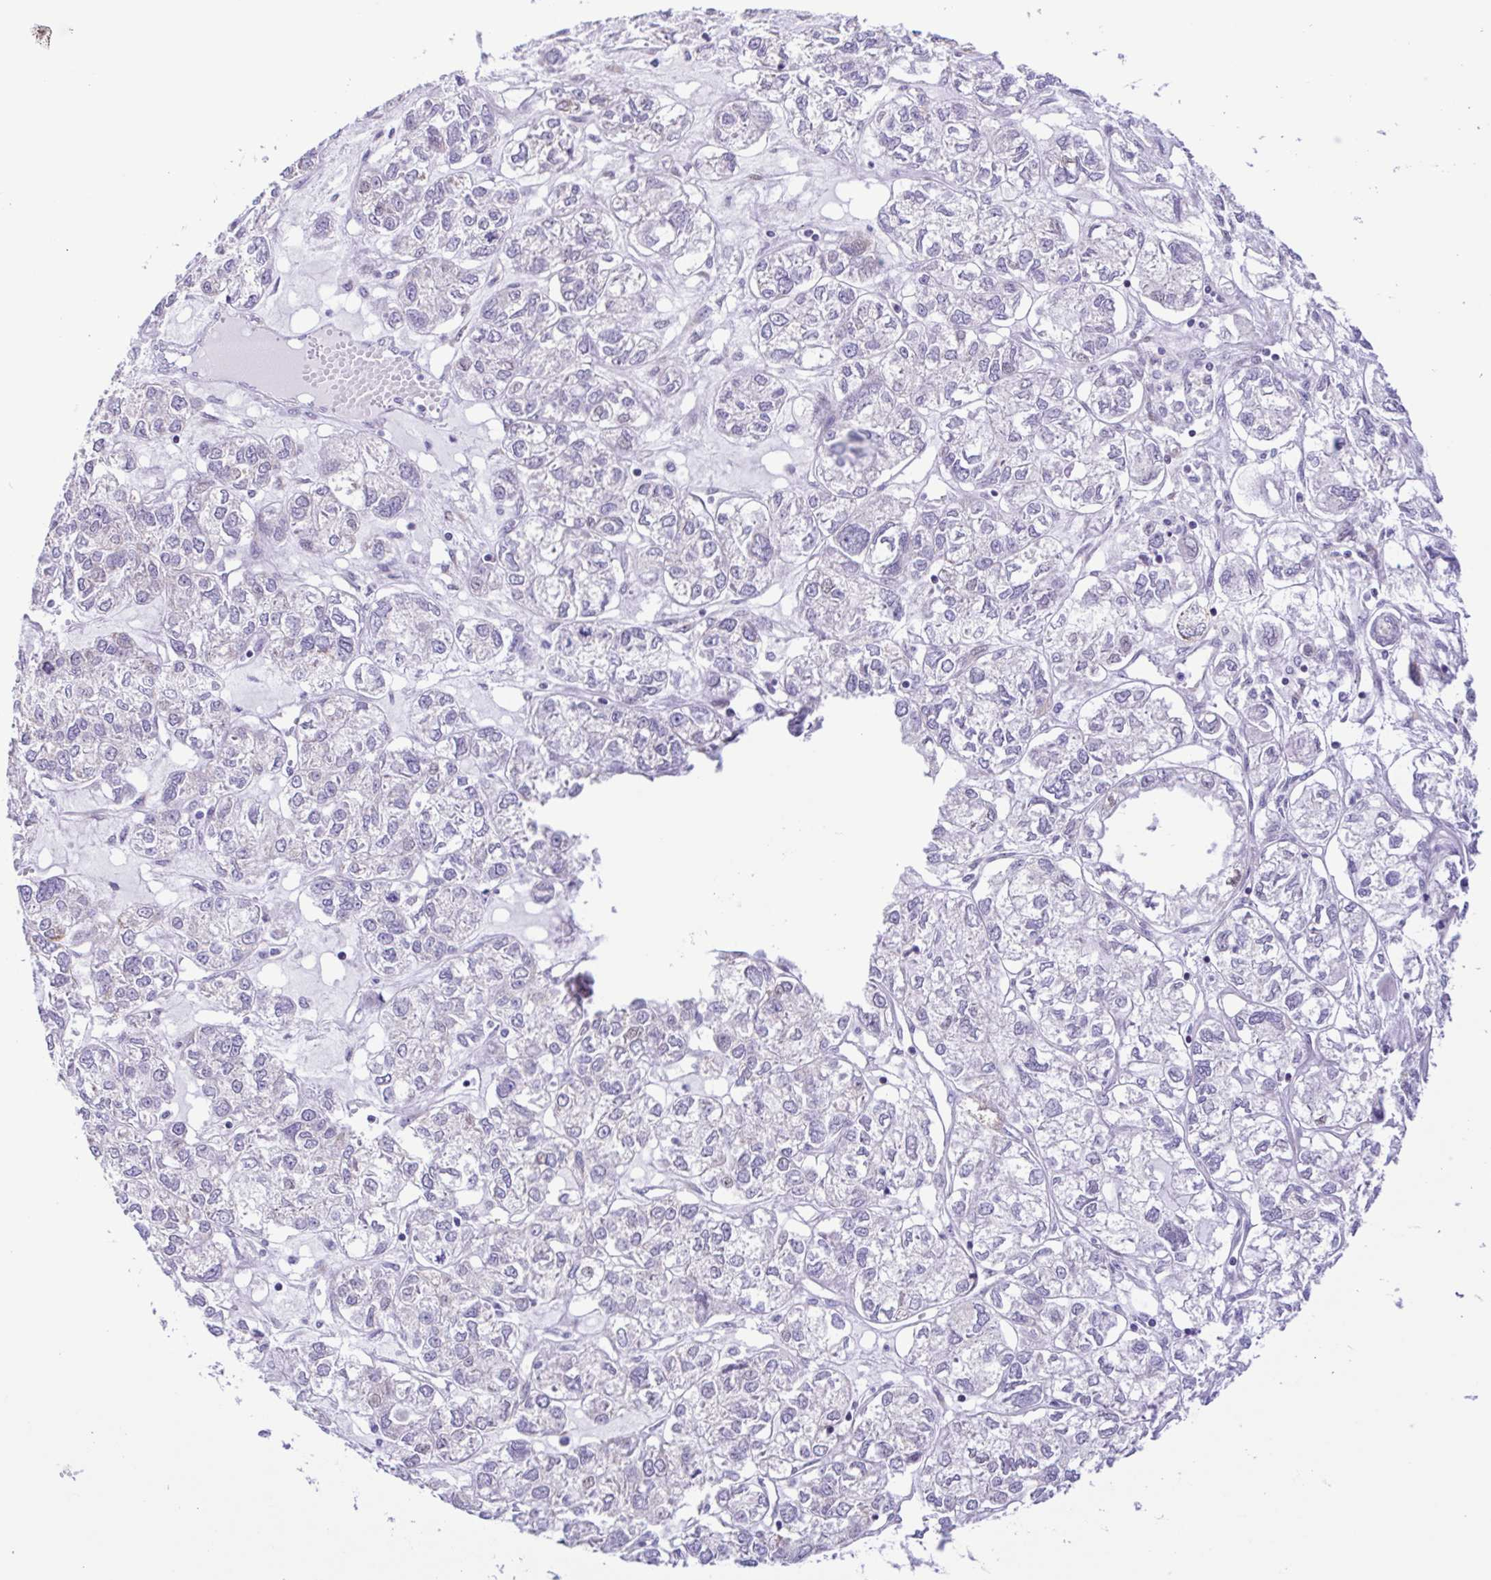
{"staining": {"intensity": "weak", "quantity": "<25%", "location": "nuclear"}, "tissue": "ovarian cancer", "cell_type": "Tumor cells", "image_type": "cancer", "snomed": [{"axis": "morphology", "description": "Carcinoma, endometroid"}, {"axis": "topography", "description": "Ovary"}], "caption": "Image shows no significant protein staining in tumor cells of ovarian endometroid carcinoma.", "gene": "TGM3", "patient": {"sex": "female", "age": 64}}